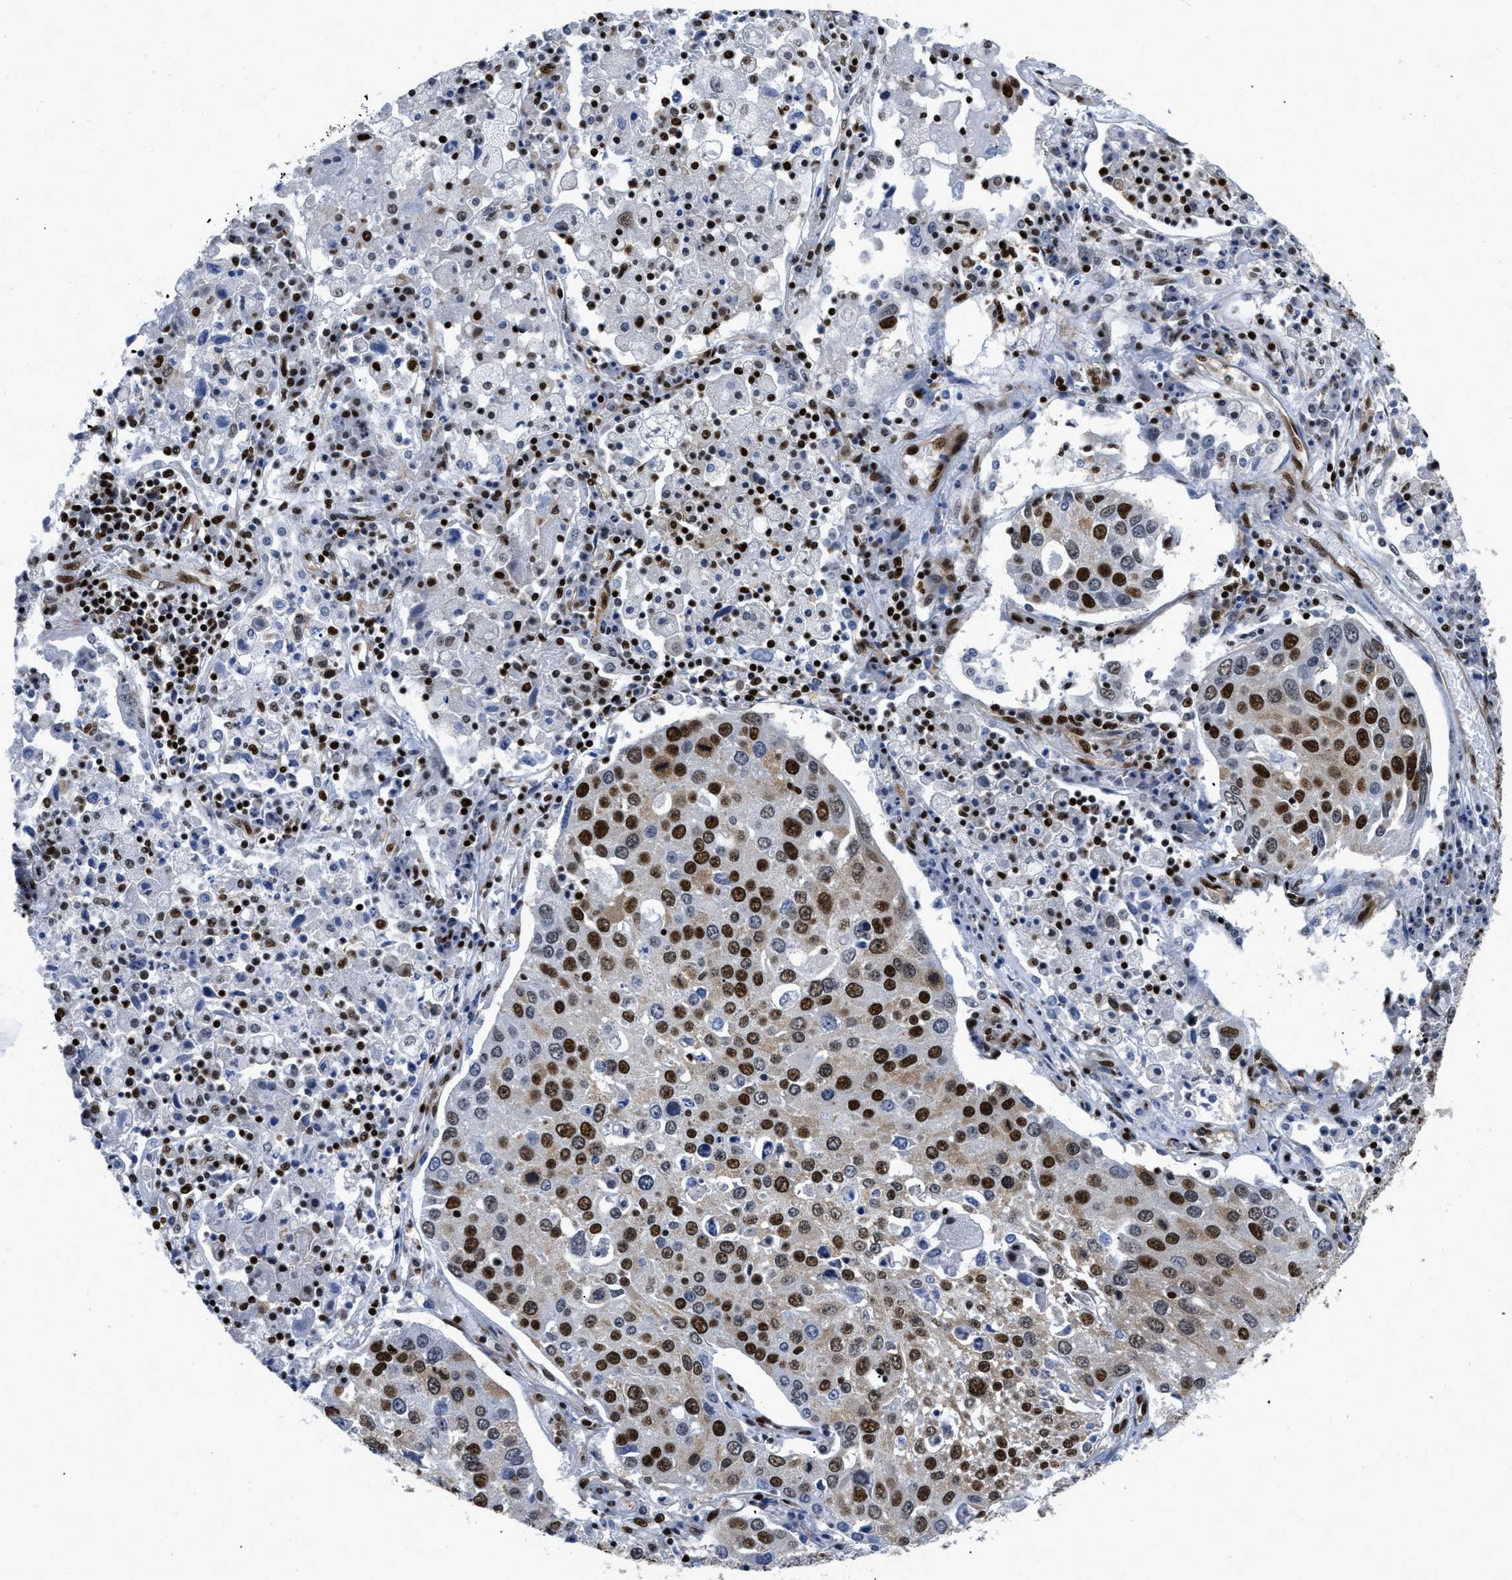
{"staining": {"intensity": "strong", "quantity": ">75%", "location": "nuclear"}, "tissue": "lung cancer", "cell_type": "Tumor cells", "image_type": "cancer", "snomed": [{"axis": "morphology", "description": "Squamous cell carcinoma, NOS"}, {"axis": "topography", "description": "Lung"}], "caption": "Protein staining exhibits strong nuclear staining in about >75% of tumor cells in lung cancer (squamous cell carcinoma). (DAB (3,3'-diaminobenzidine) IHC with brightfield microscopy, high magnification).", "gene": "CREB1", "patient": {"sex": "male", "age": 65}}